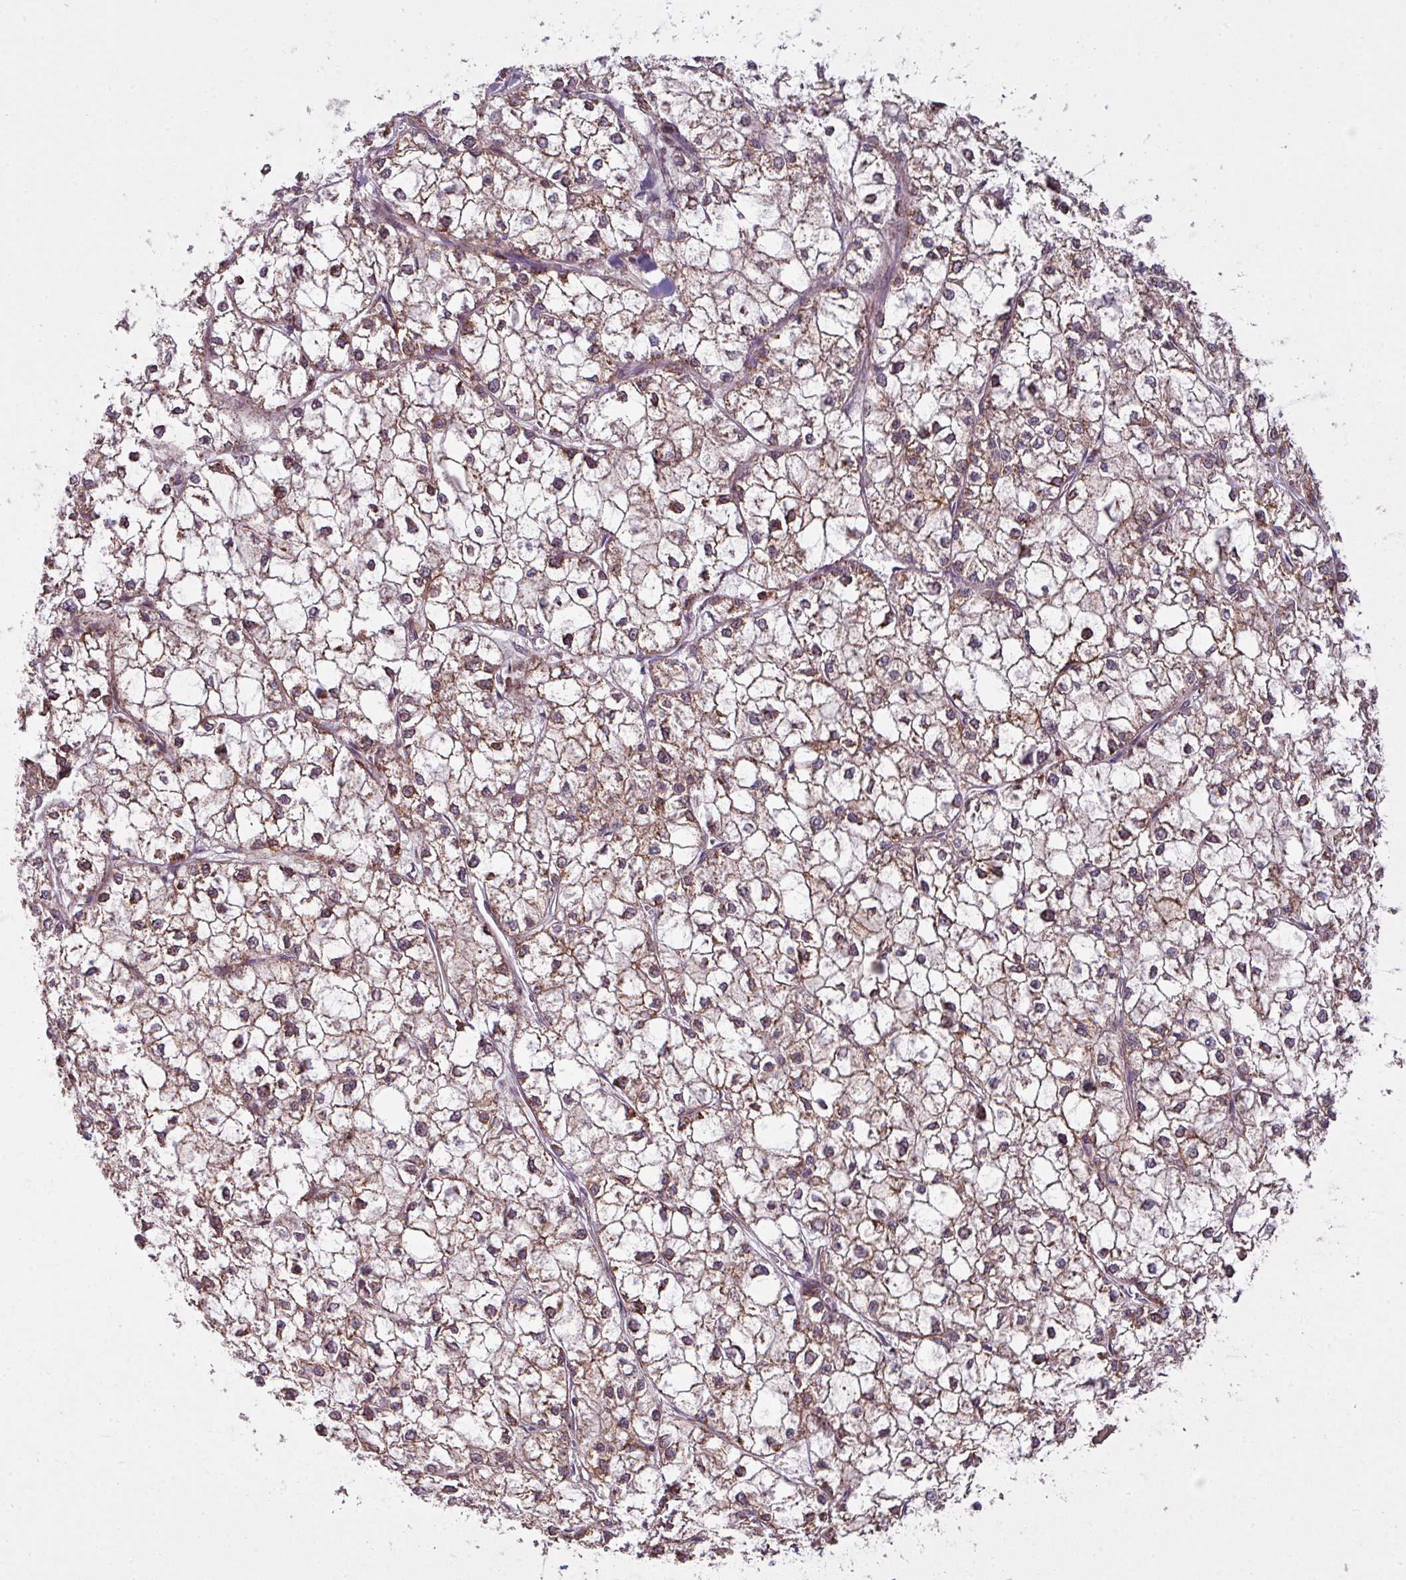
{"staining": {"intensity": "weak", "quantity": "25%-75%", "location": "cytoplasmic/membranous"}, "tissue": "liver cancer", "cell_type": "Tumor cells", "image_type": "cancer", "snomed": [{"axis": "morphology", "description": "Carcinoma, Hepatocellular, NOS"}, {"axis": "topography", "description": "Liver"}], "caption": "Liver cancer stained for a protein (brown) reveals weak cytoplasmic/membranous positive staining in approximately 25%-75% of tumor cells.", "gene": "ZC2HC1C", "patient": {"sex": "female", "age": 43}}